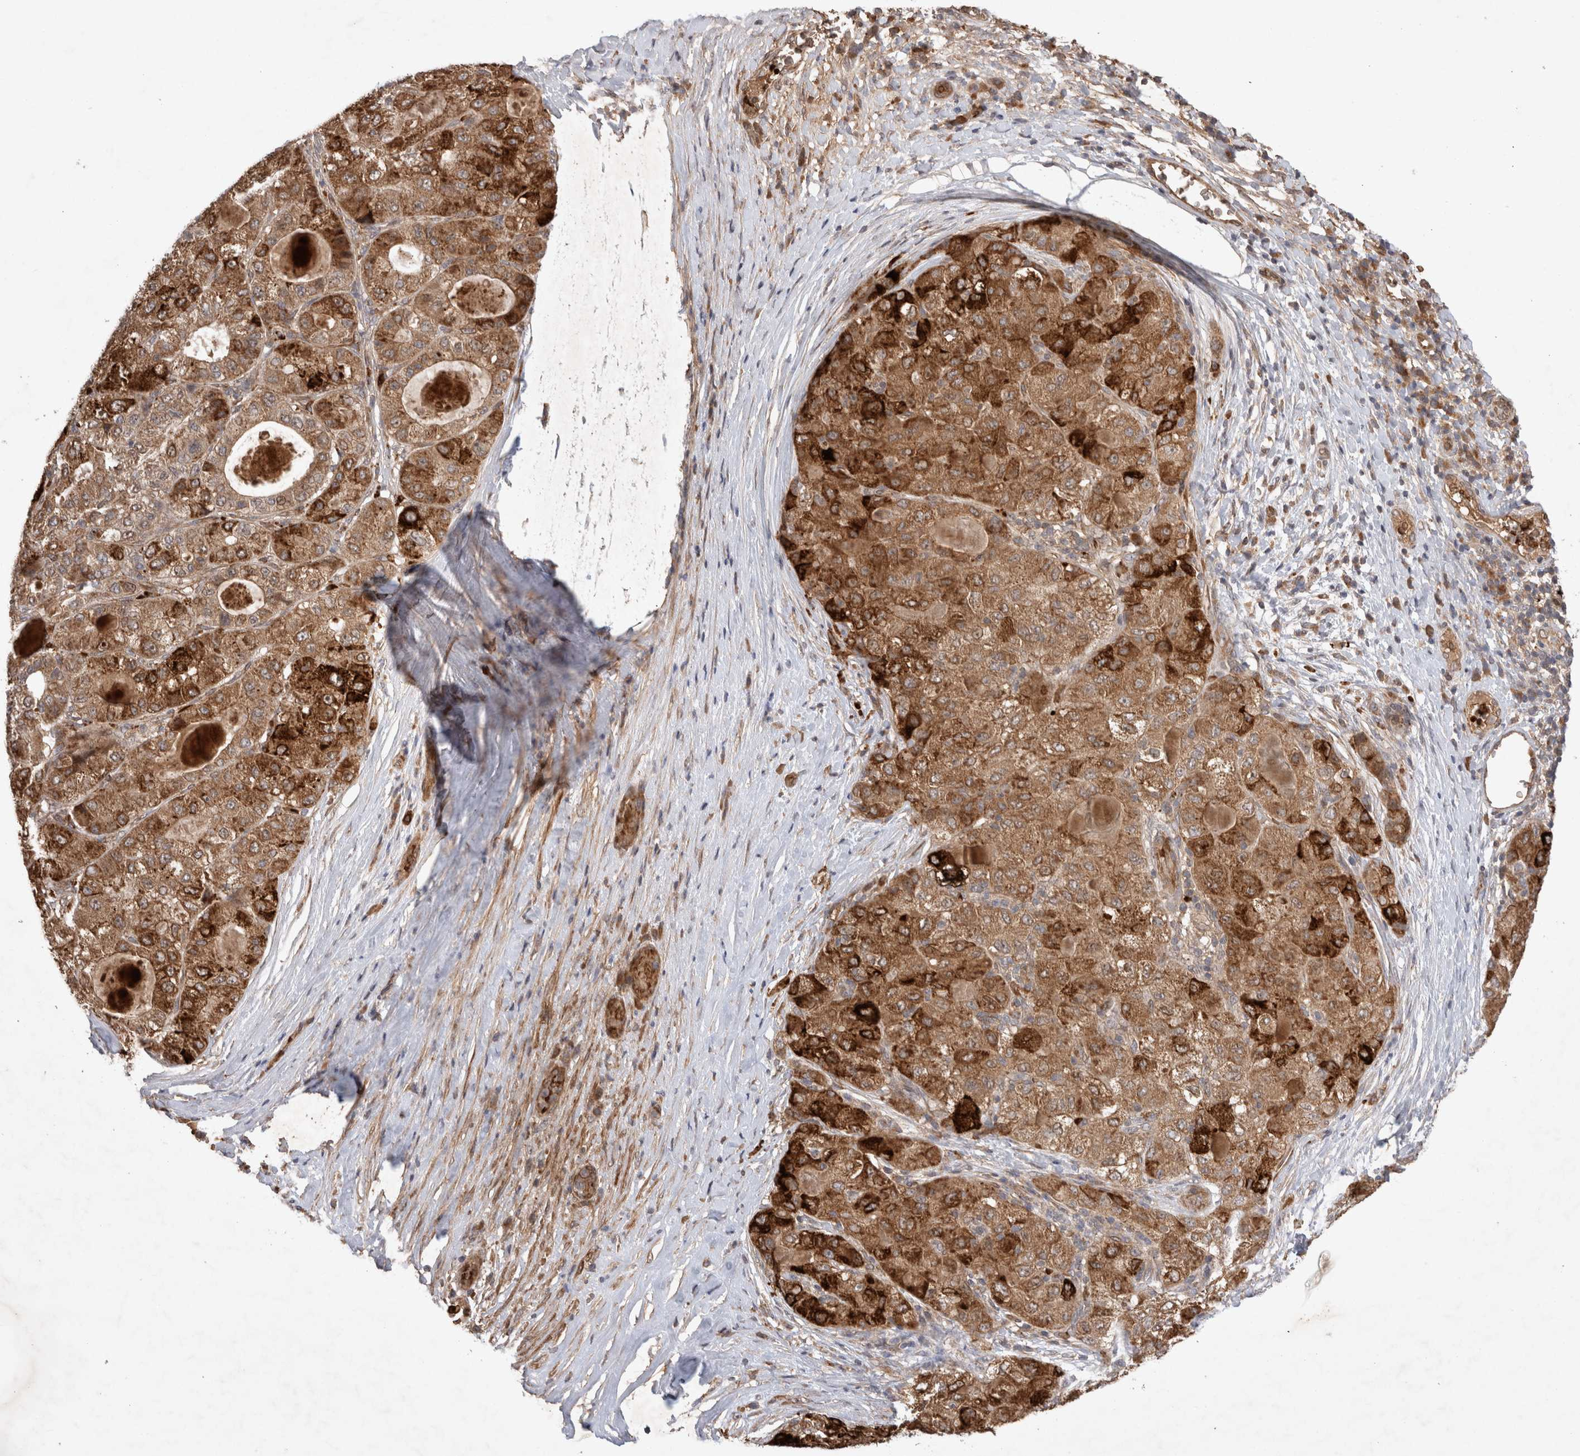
{"staining": {"intensity": "strong", "quantity": ">75%", "location": "cytoplasmic/membranous"}, "tissue": "liver cancer", "cell_type": "Tumor cells", "image_type": "cancer", "snomed": [{"axis": "morphology", "description": "Carcinoma, Hepatocellular, NOS"}, {"axis": "topography", "description": "Liver"}], "caption": "Liver hepatocellular carcinoma stained with a brown dye shows strong cytoplasmic/membranous positive staining in approximately >75% of tumor cells.", "gene": "FAM221A", "patient": {"sex": "male", "age": 80}}